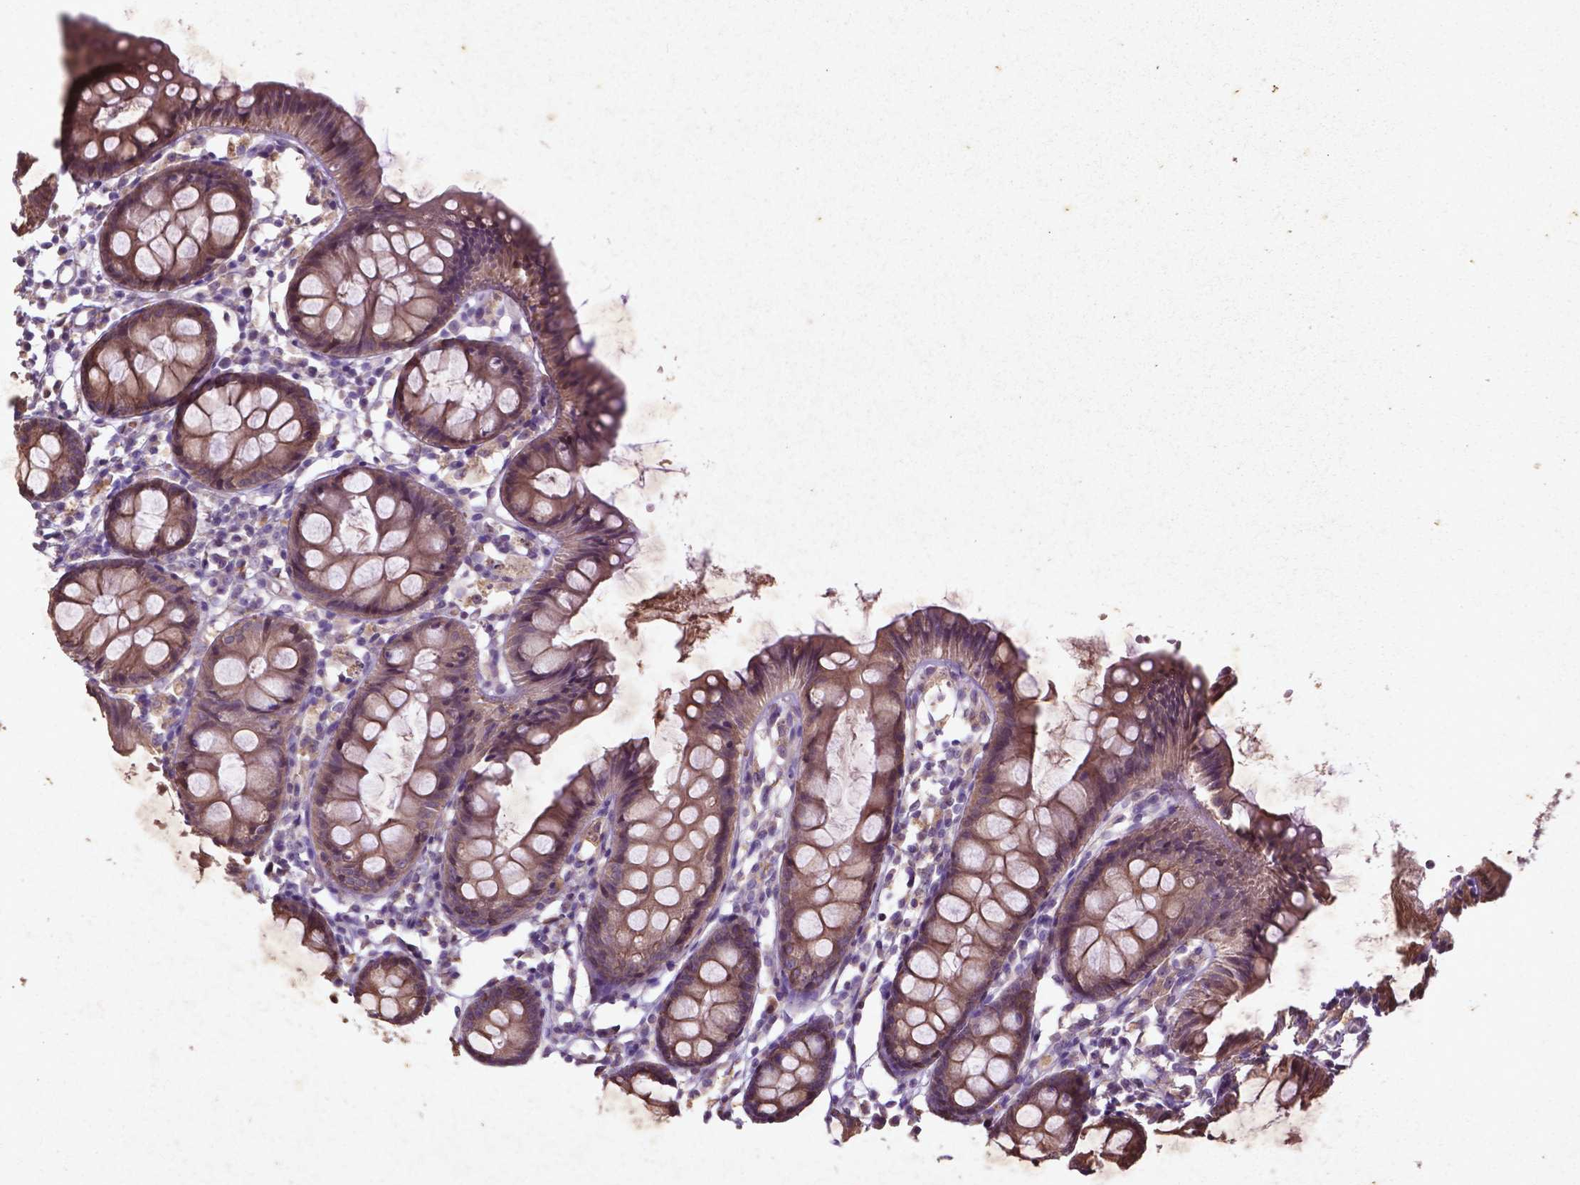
{"staining": {"intensity": "negative", "quantity": "none", "location": "none"}, "tissue": "colon", "cell_type": "Endothelial cells", "image_type": "normal", "snomed": [{"axis": "morphology", "description": "Normal tissue, NOS"}, {"axis": "topography", "description": "Colon"}], "caption": "High power microscopy histopathology image of an immunohistochemistry (IHC) image of normal colon, revealing no significant staining in endothelial cells.", "gene": "COQ2", "patient": {"sex": "female", "age": 84}}